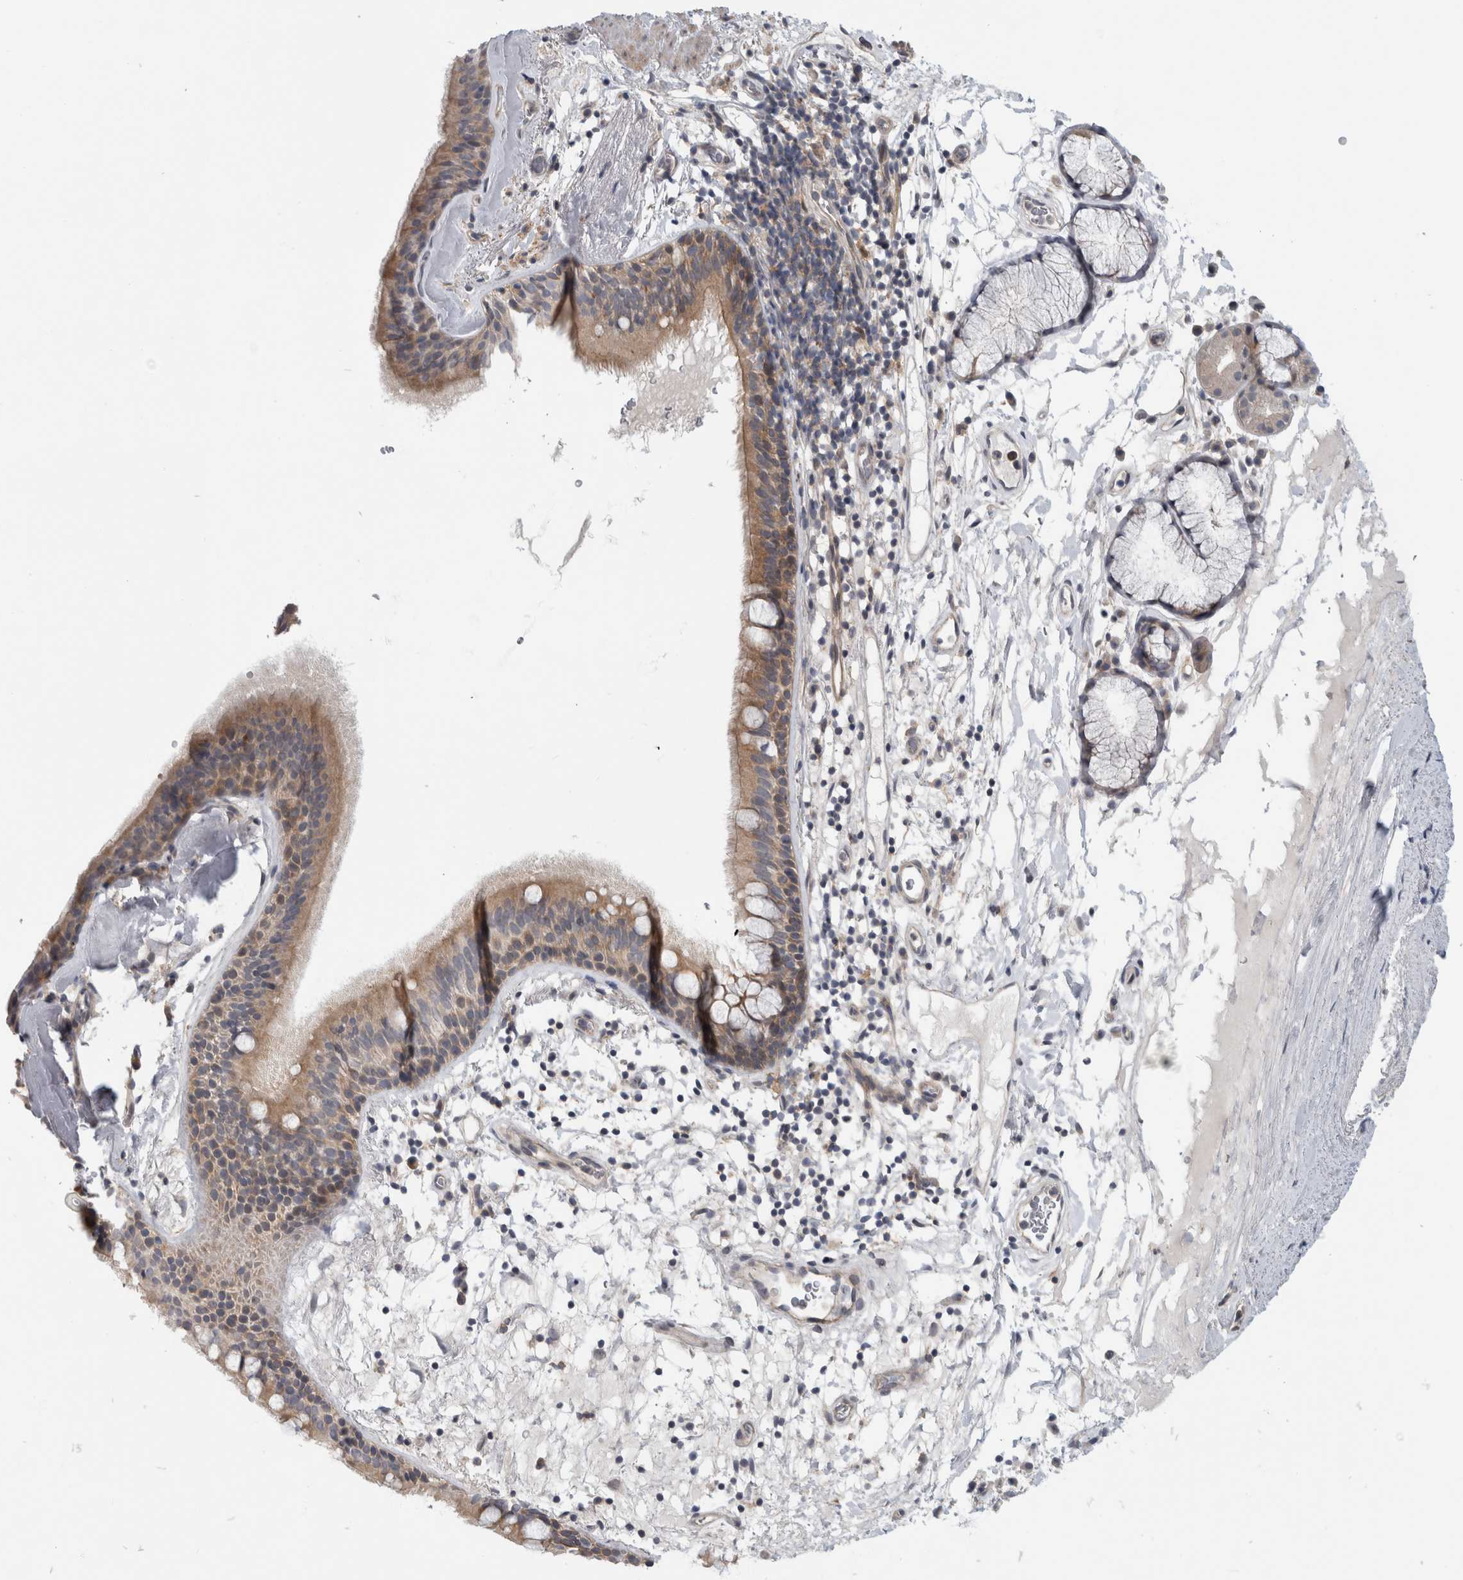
{"staining": {"intensity": "moderate", "quantity": ">75%", "location": "cytoplasmic/membranous"}, "tissue": "bronchus", "cell_type": "Respiratory epithelial cells", "image_type": "normal", "snomed": [{"axis": "morphology", "description": "Normal tissue, NOS"}, {"axis": "topography", "description": "Cartilage tissue"}], "caption": "Moderate cytoplasmic/membranous protein staining is identified in approximately >75% of respiratory epithelial cells in bronchus.", "gene": "ZNF804B", "patient": {"sex": "female", "age": 63}}